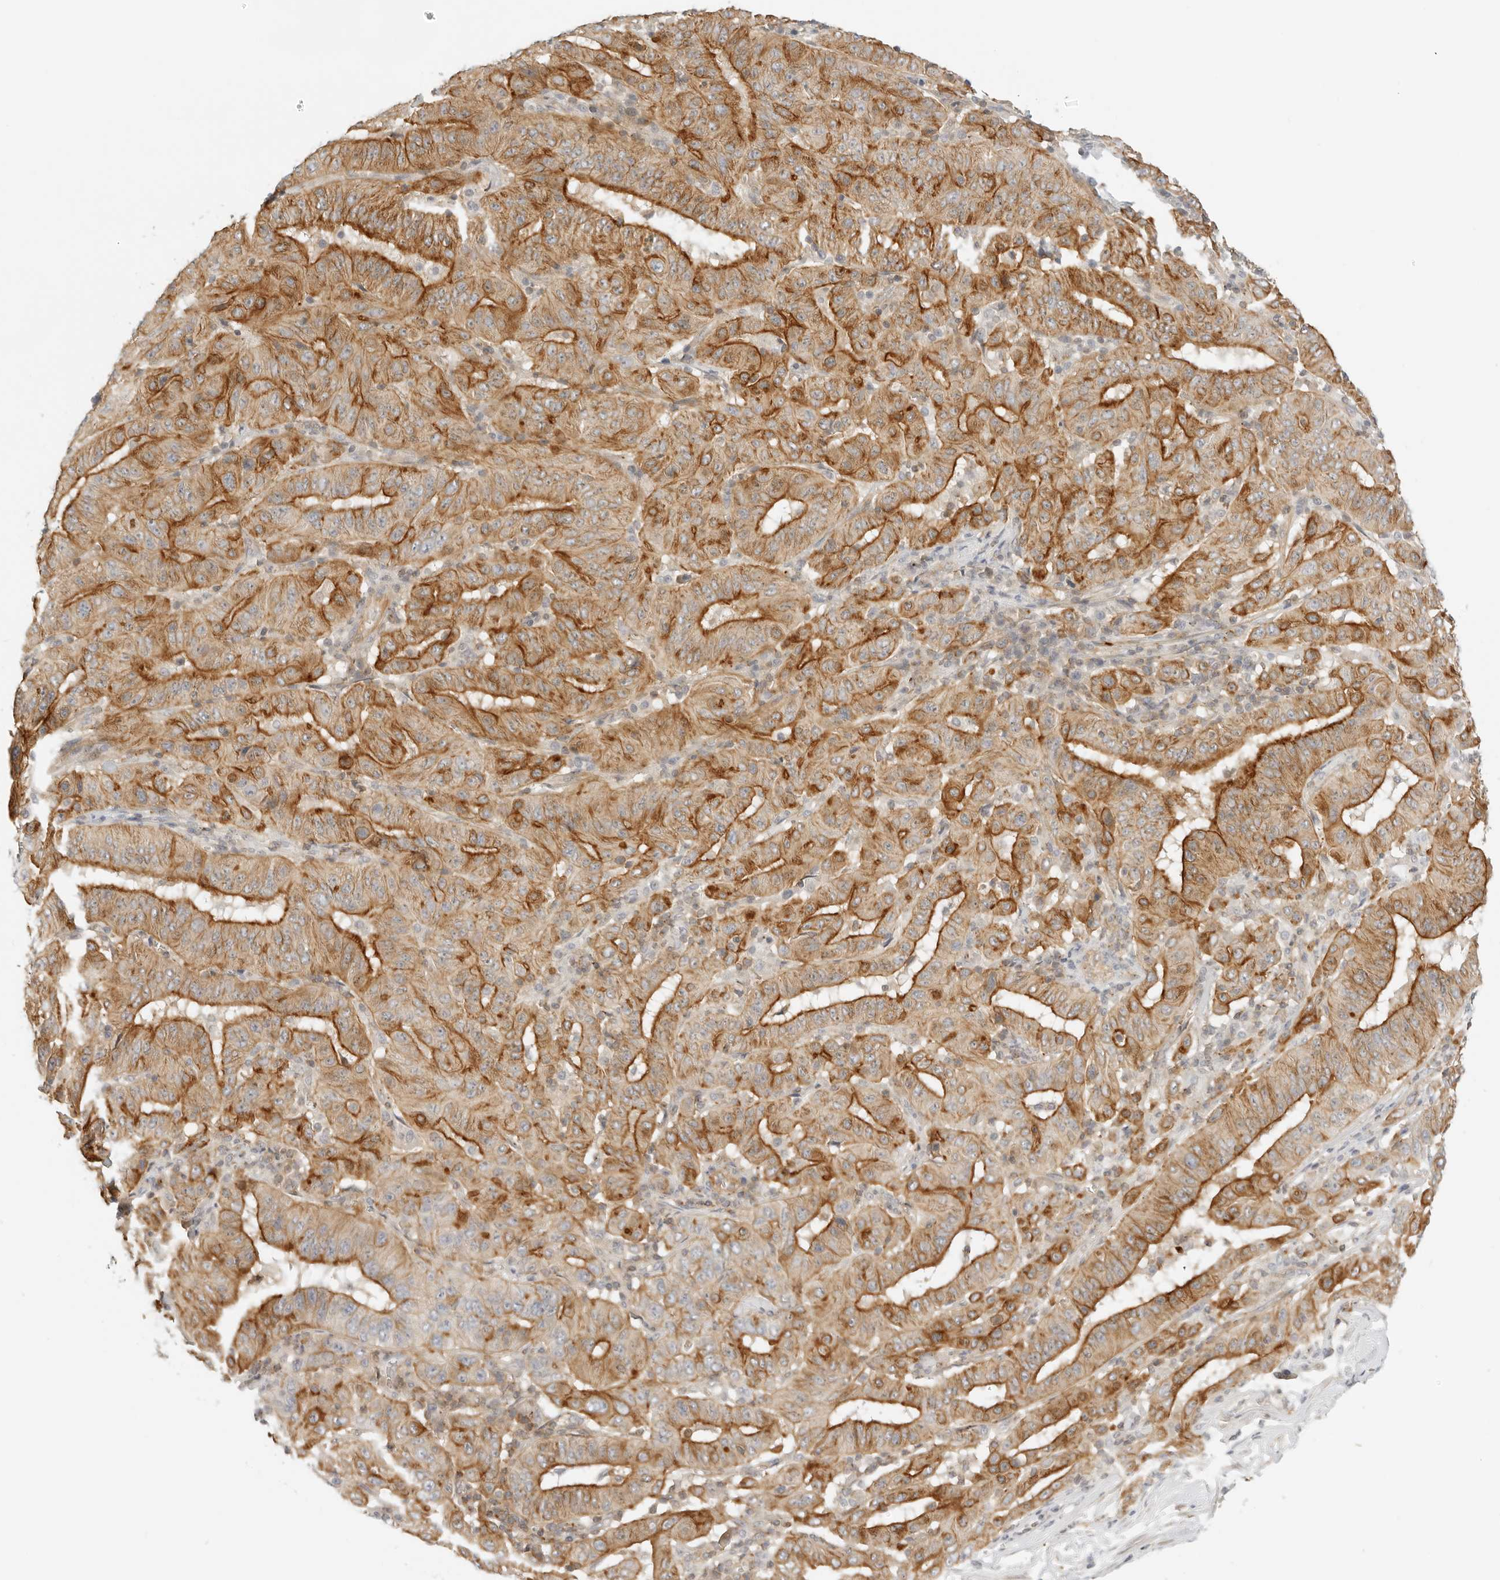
{"staining": {"intensity": "strong", "quantity": "25%-75%", "location": "cytoplasmic/membranous"}, "tissue": "pancreatic cancer", "cell_type": "Tumor cells", "image_type": "cancer", "snomed": [{"axis": "morphology", "description": "Adenocarcinoma, NOS"}, {"axis": "topography", "description": "Pancreas"}], "caption": "Human pancreatic cancer (adenocarcinoma) stained with a brown dye displays strong cytoplasmic/membranous positive staining in approximately 25%-75% of tumor cells.", "gene": "OSCP1", "patient": {"sex": "male", "age": 63}}